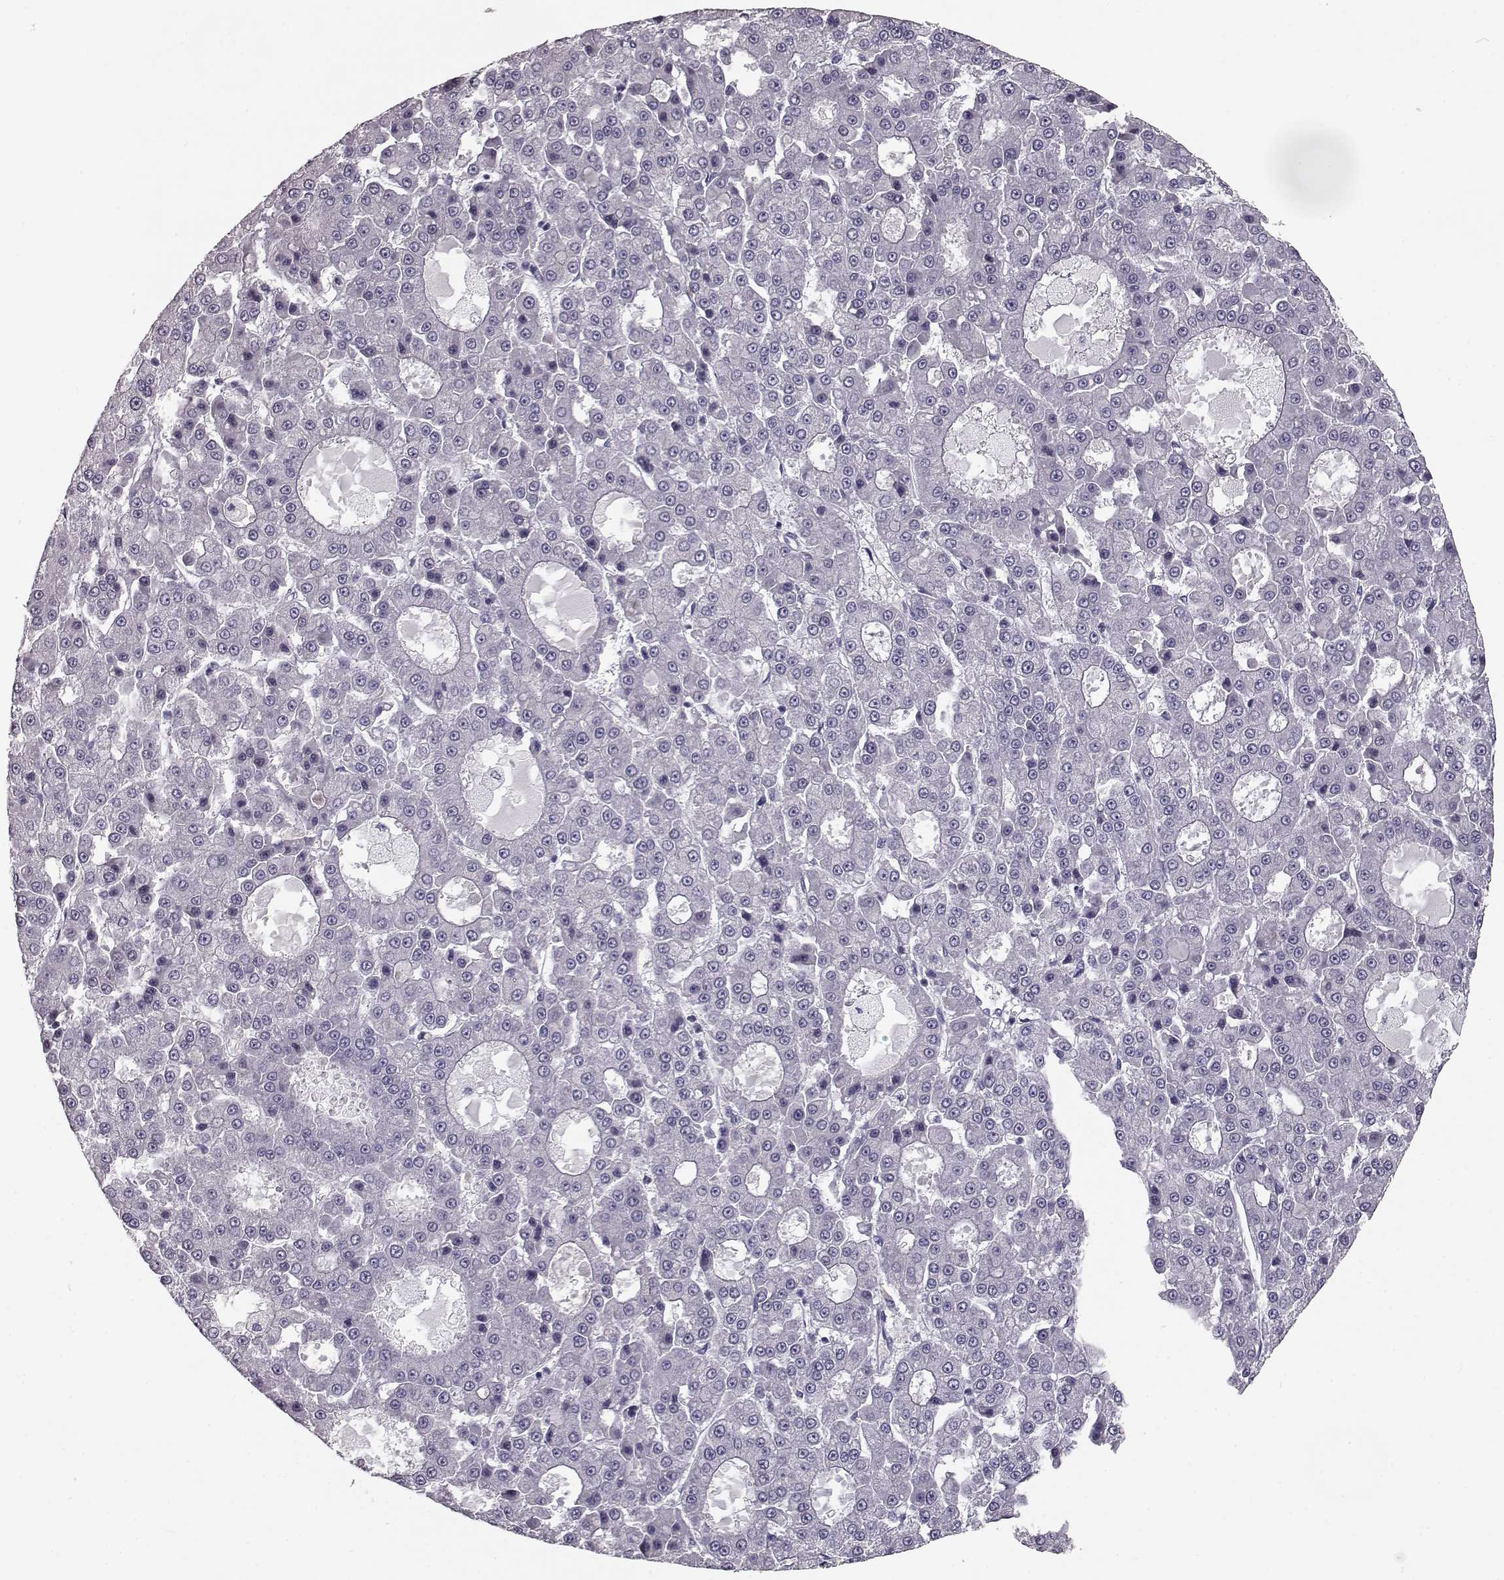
{"staining": {"intensity": "negative", "quantity": "none", "location": "none"}, "tissue": "liver cancer", "cell_type": "Tumor cells", "image_type": "cancer", "snomed": [{"axis": "morphology", "description": "Carcinoma, Hepatocellular, NOS"}, {"axis": "topography", "description": "Liver"}], "caption": "Histopathology image shows no protein staining in tumor cells of liver hepatocellular carcinoma tissue.", "gene": "CCL19", "patient": {"sex": "male", "age": 70}}